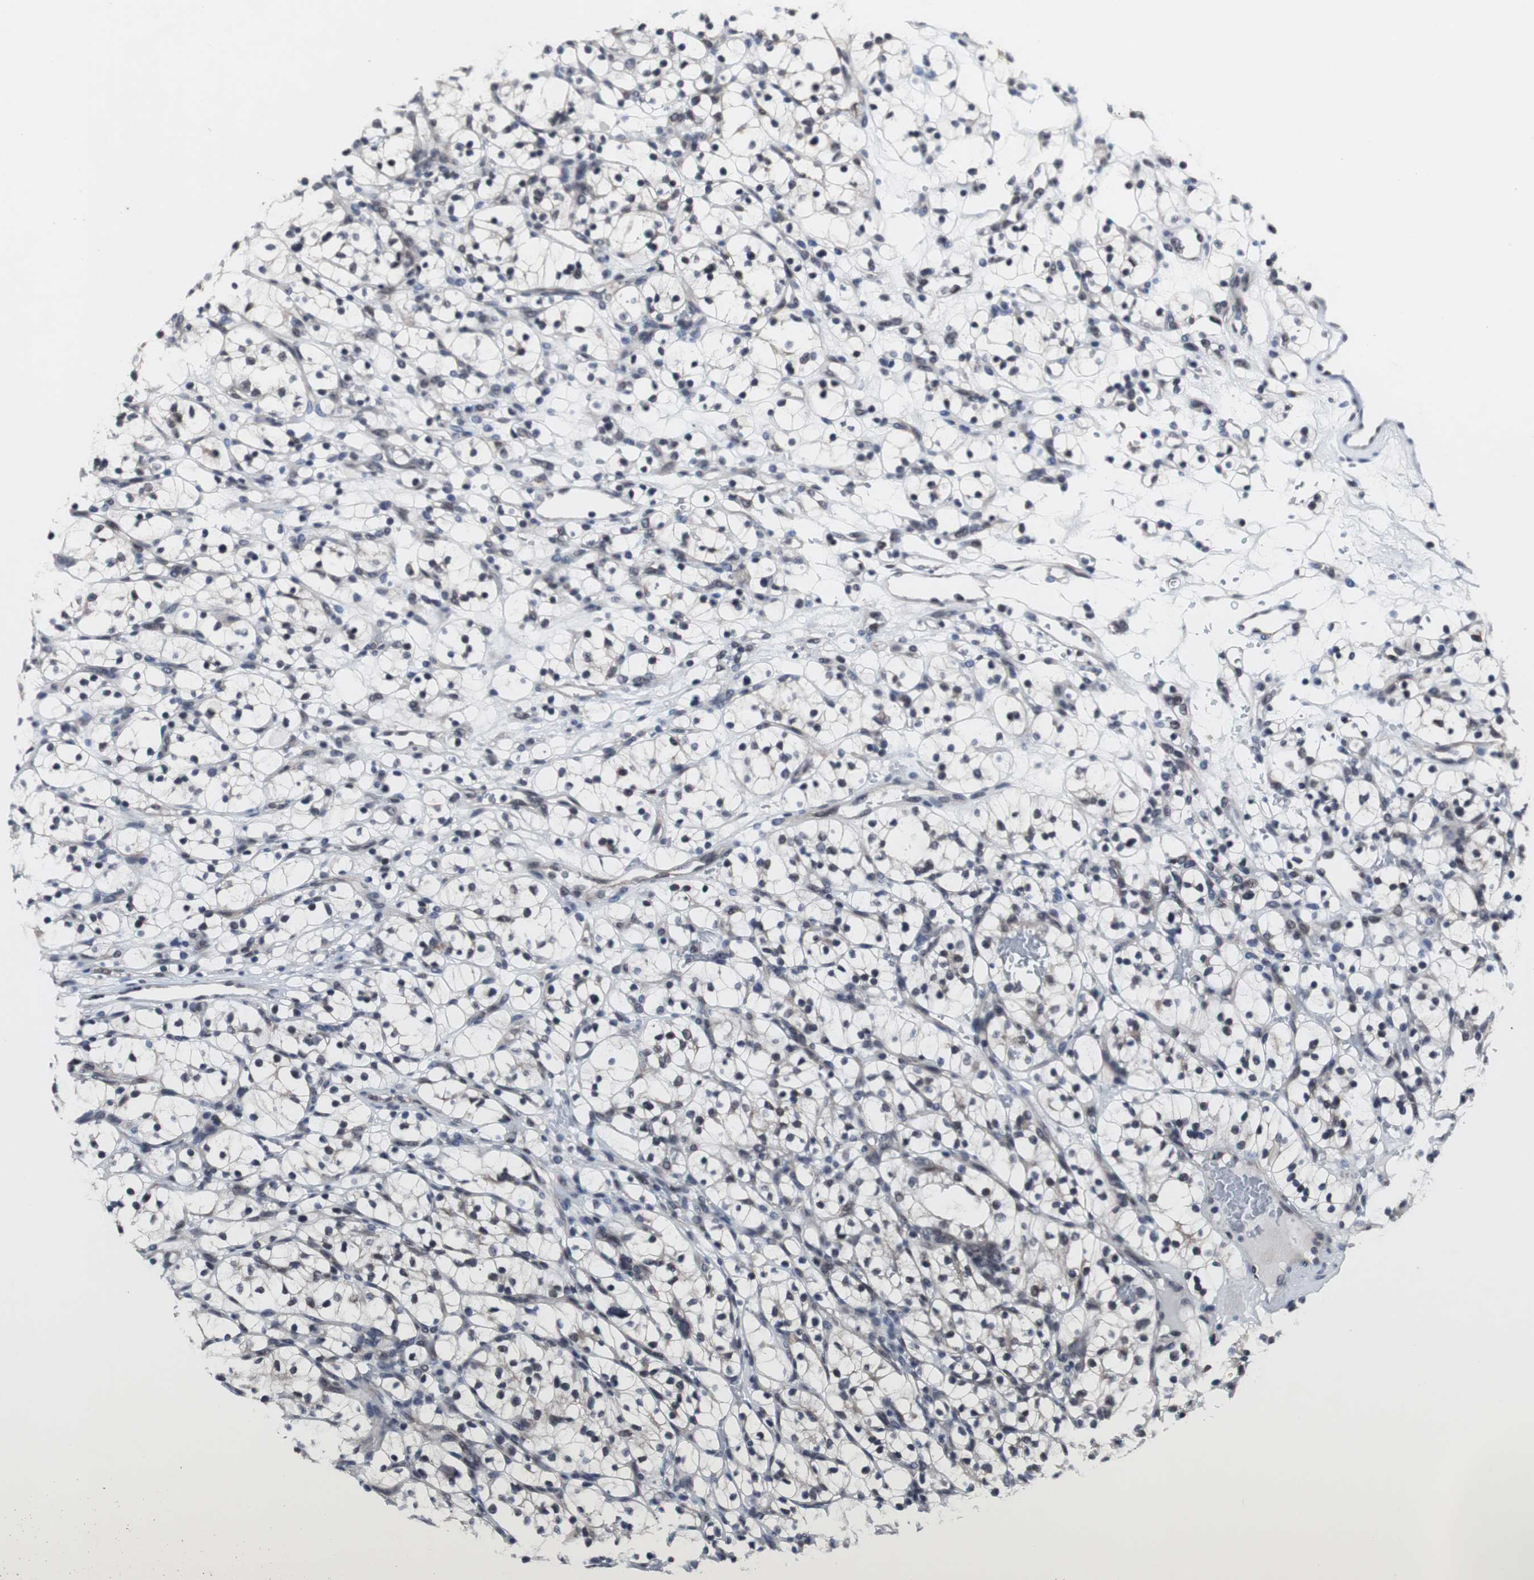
{"staining": {"intensity": "moderate", "quantity": "<25%", "location": "cytoplasmic/membranous,nuclear"}, "tissue": "renal cancer", "cell_type": "Tumor cells", "image_type": "cancer", "snomed": [{"axis": "morphology", "description": "Adenocarcinoma, NOS"}, {"axis": "topography", "description": "Kidney"}], "caption": "IHC staining of renal adenocarcinoma, which exhibits low levels of moderate cytoplasmic/membranous and nuclear positivity in about <25% of tumor cells indicating moderate cytoplasmic/membranous and nuclear protein positivity. The staining was performed using DAB (brown) for protein detection and nuclei were counterstained in hematoxylin (blue).", "gene": "GTF2F2", "patient": {"sex": "female", "age": 57}}